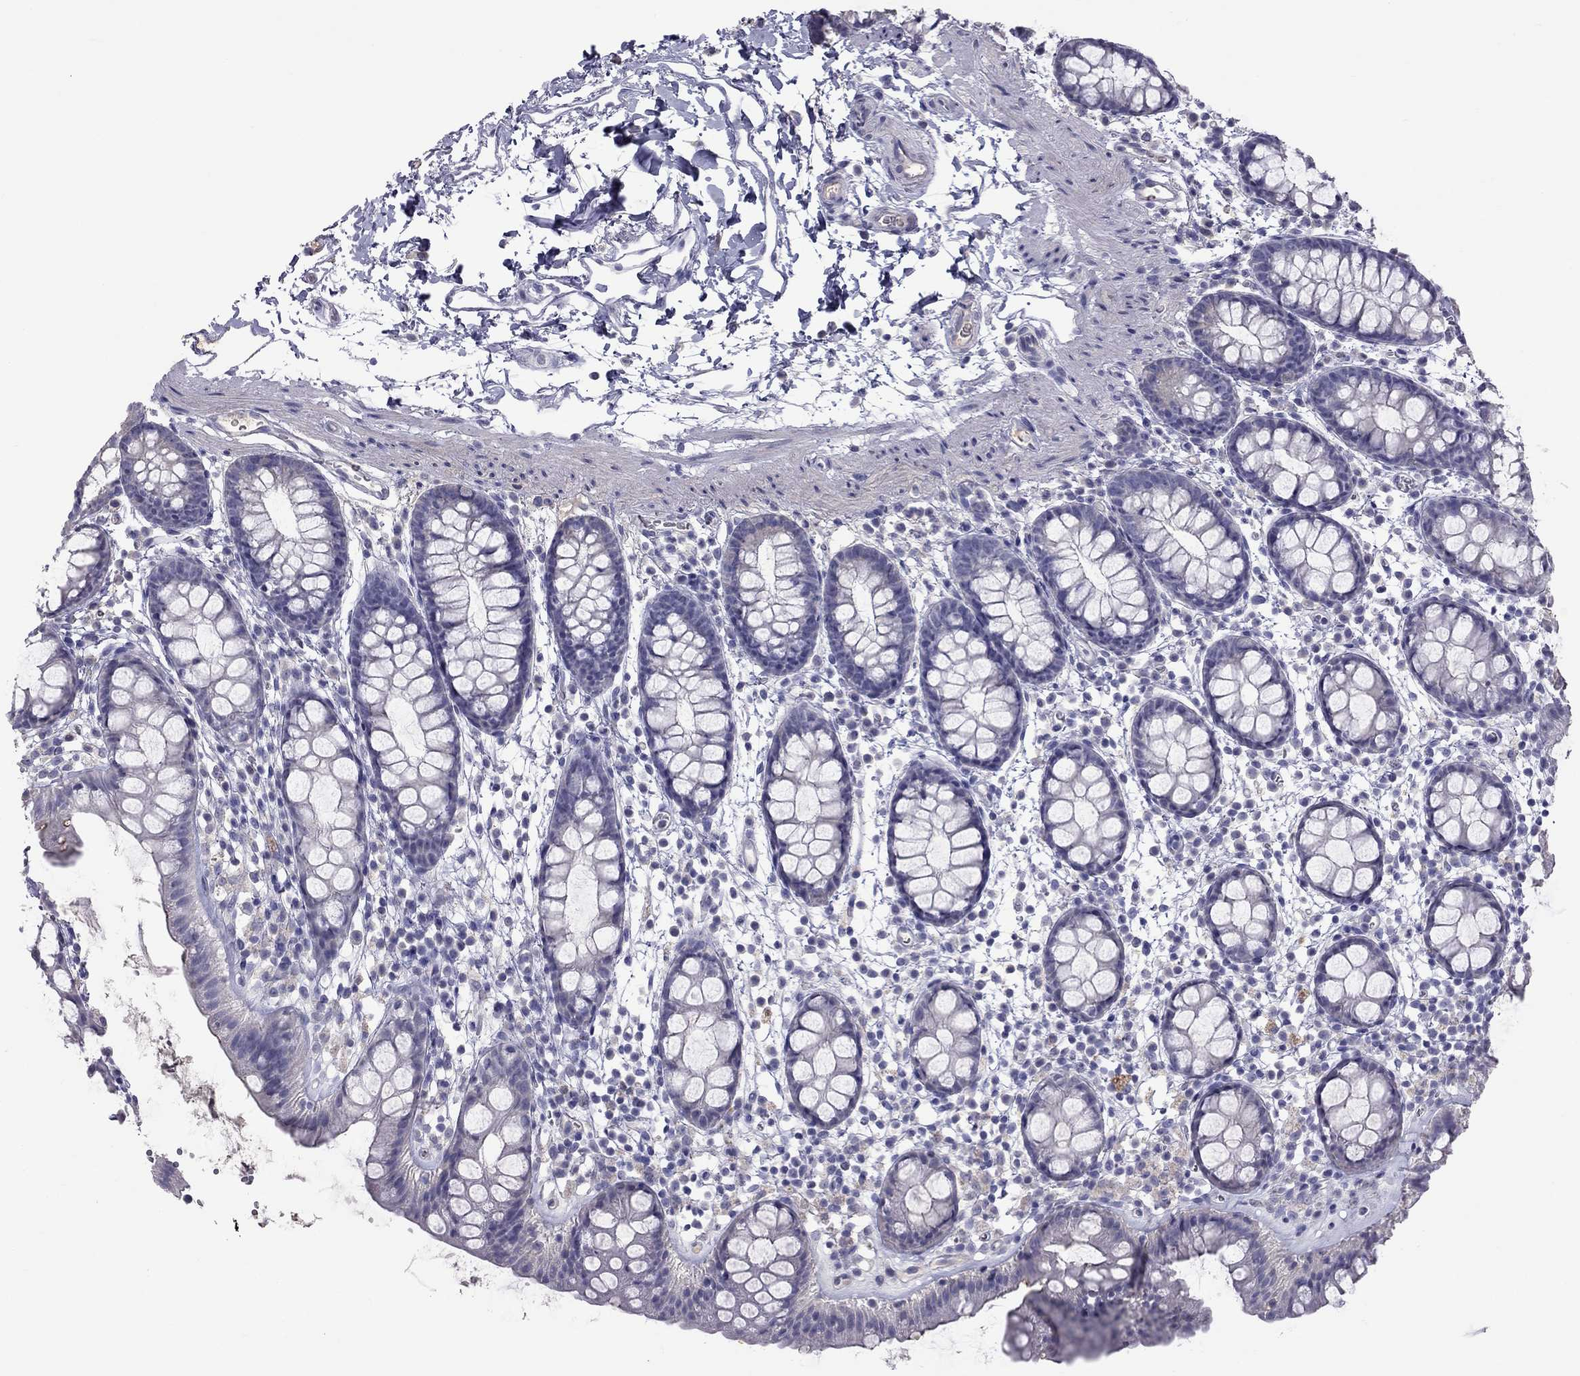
{"staining": {"intensity": "negative", "quantity": "none", "location": "none"}, "tissue": "rectum", "cell_type": "Glandular cells", "image_type": "normal", "snomed": [{"axis": "morphology", "description": "Normal tissue, NOS"}, {"axis": "topography", "description": "Rectum"}], "caption": "A photomicrograph of rectum stained for a protein demonstrates no brown staining in glandular cells. (DAB immunohistochemistry, high magnification).", "gene": "CFAP91", "patient": {"sex": "male", "age": 57}}